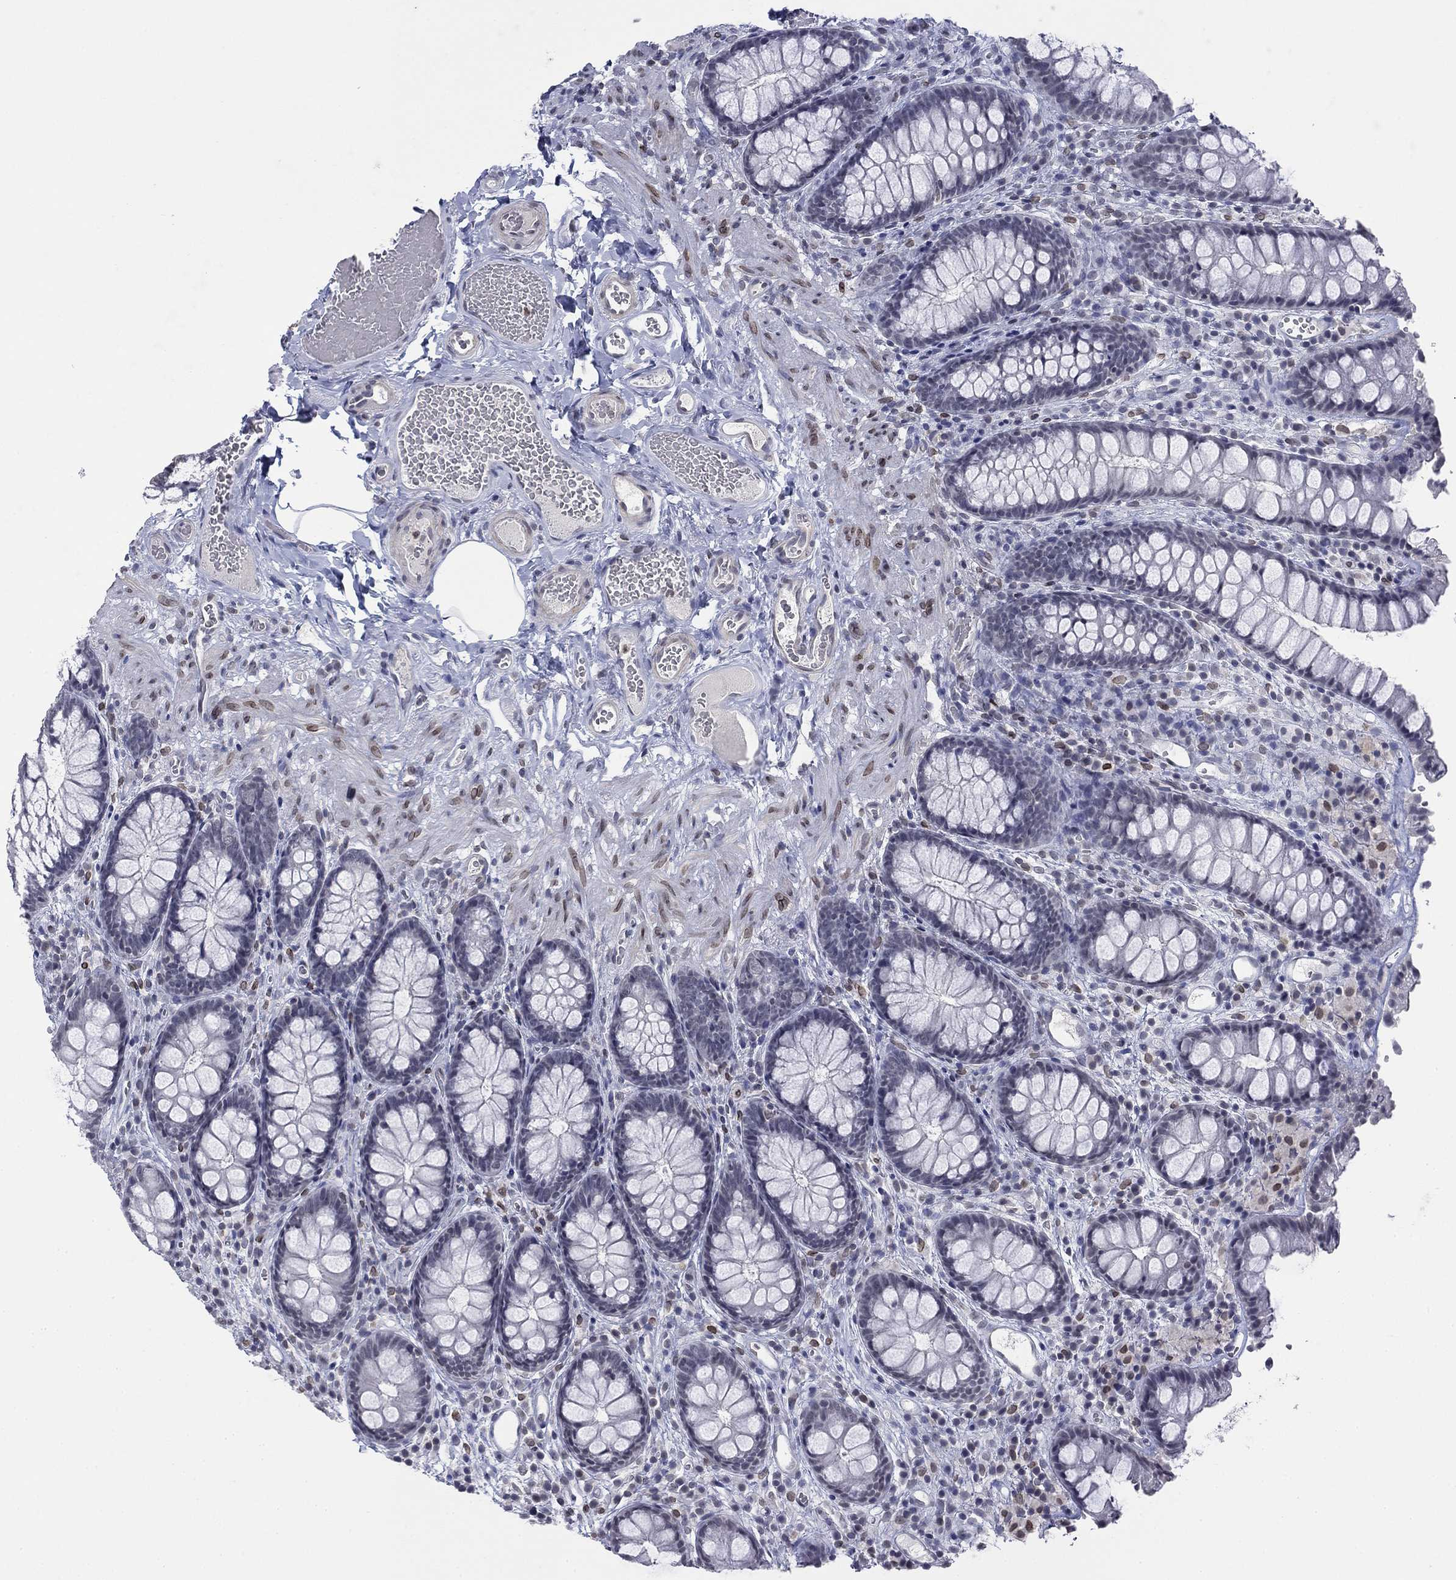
{"staining": {"intensity": "negative", "quantity": "none", "location": "none"}, "tissue": "colon", "cell_type": "Endothelial cells", "image_type": "normal", "snomed": [{"axis": "morphology", "description": "Normal tissue, NOS"}, {"axis": "topography", "description": "Colon"}], "caption": "High power microscopy image of an immunohistochemistry histopathology image of benign colon, revealing no significant expression in endothelial cells. The staining is performed using DAB (3,3'-diaminobenzidine) brown chromogen with nuclei counter-stained in using hematoxylin.", "gene": "TOR1AIP1", "patient": {"sex": "female", "age": 86}}